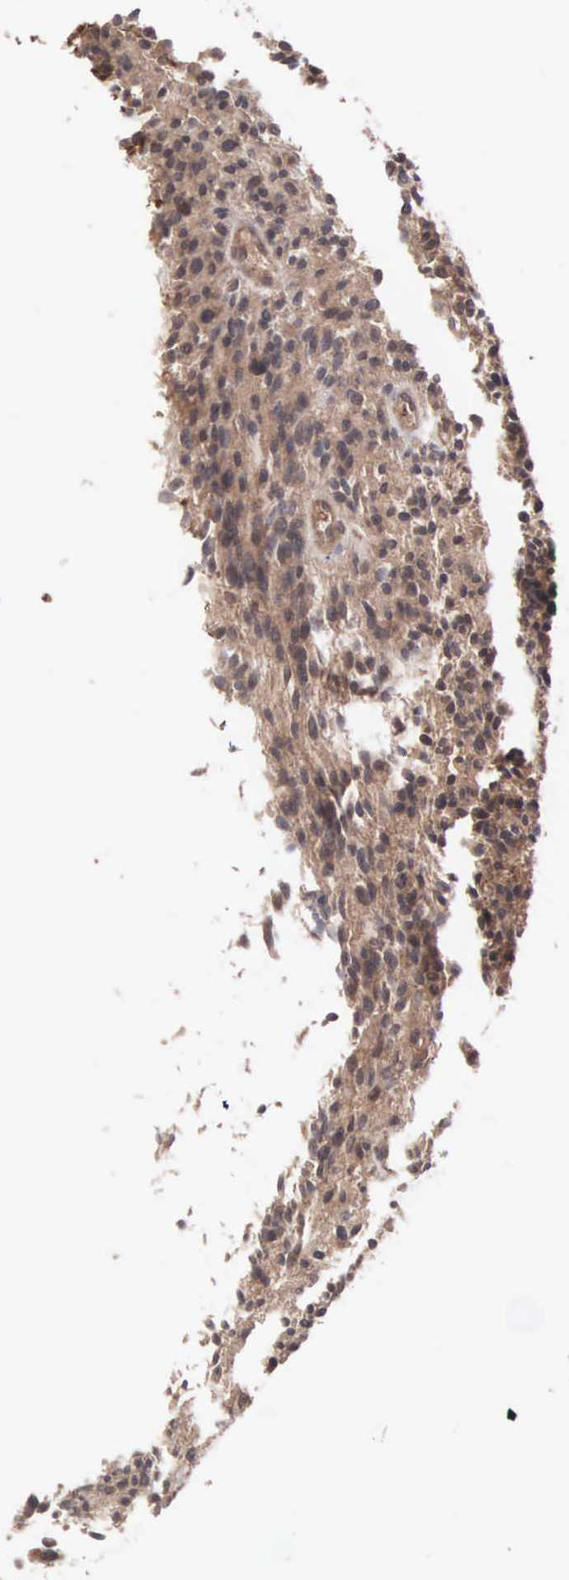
{"staining": {"intensity": "moderate", "quantity": ">75%", "location": "cytoplasmic/membranous"}, "tissue": "glioma", "cell_type": "Tumor cells", "image_type": "cancer", "snomed": [{"axis": "morphology", "description": "Glioma, malignant, High grade"}, {"axis": "topography", "description": "Brain"}], "caption": "This is an image of immunohistochemistry staining of high-grade glioma (malignant), which shows moderate expression in the cytoplasmic/membranous of tumor cells.", "gene": "INF2", "patient": {"sex": "female", "age": 13}}